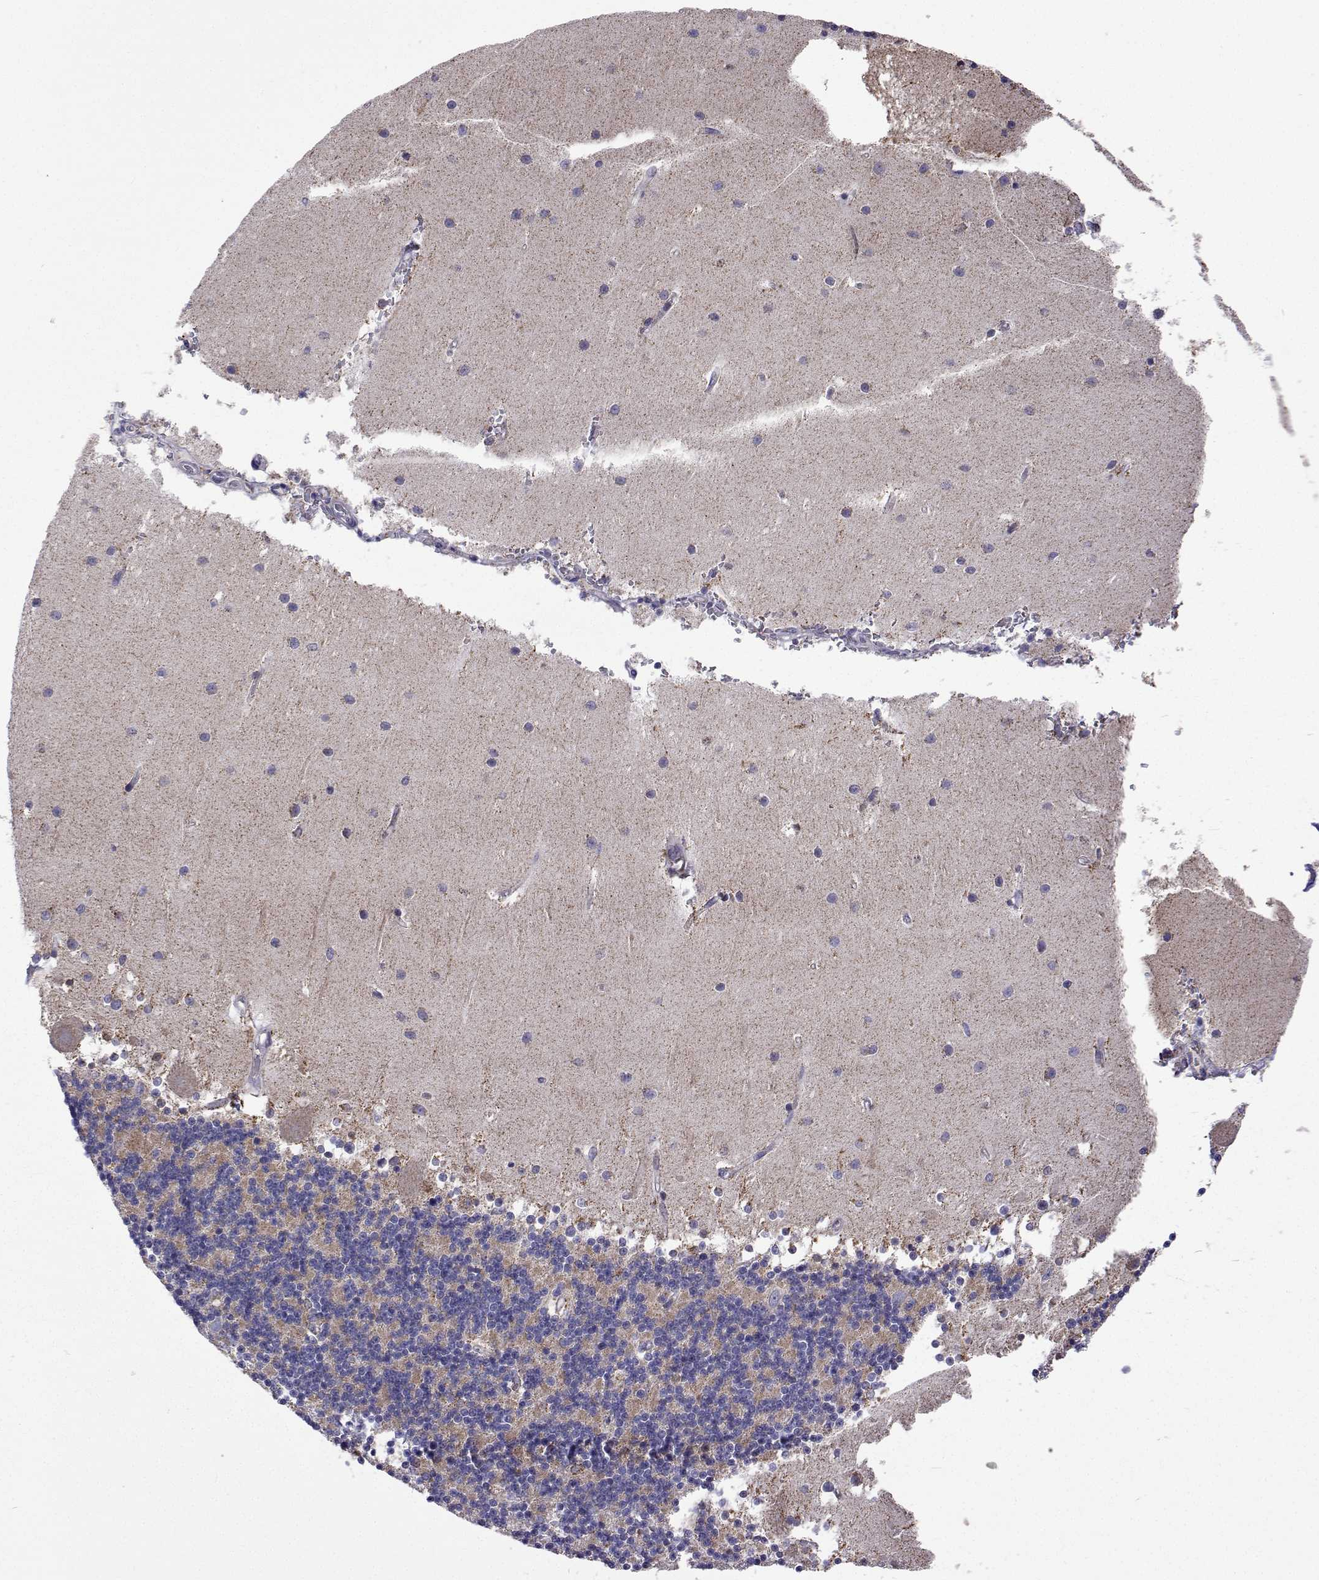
{"staining": {"intensity": "moderate", "quantity": "25%-75%", "location": "cytoplasmic/membranous"}, "tissue": "cerebellum", "cell_type": "Cells in granular layer", "image_type": "normal", "snomed": [{"axis": "morphology", "description": "Normal tissue, NOS"}, {"axis": "topography", "description": "Cerebellum"}], "caption": "DAB immunohistochemical staining of unremarkable cerebellum reveals moderate cytoplasmic/membranous protein expression in approximately 25%-75% of cells in granular layer.", "gene": "MCCC2", "patient": {"sex": "male", "age": 54}}